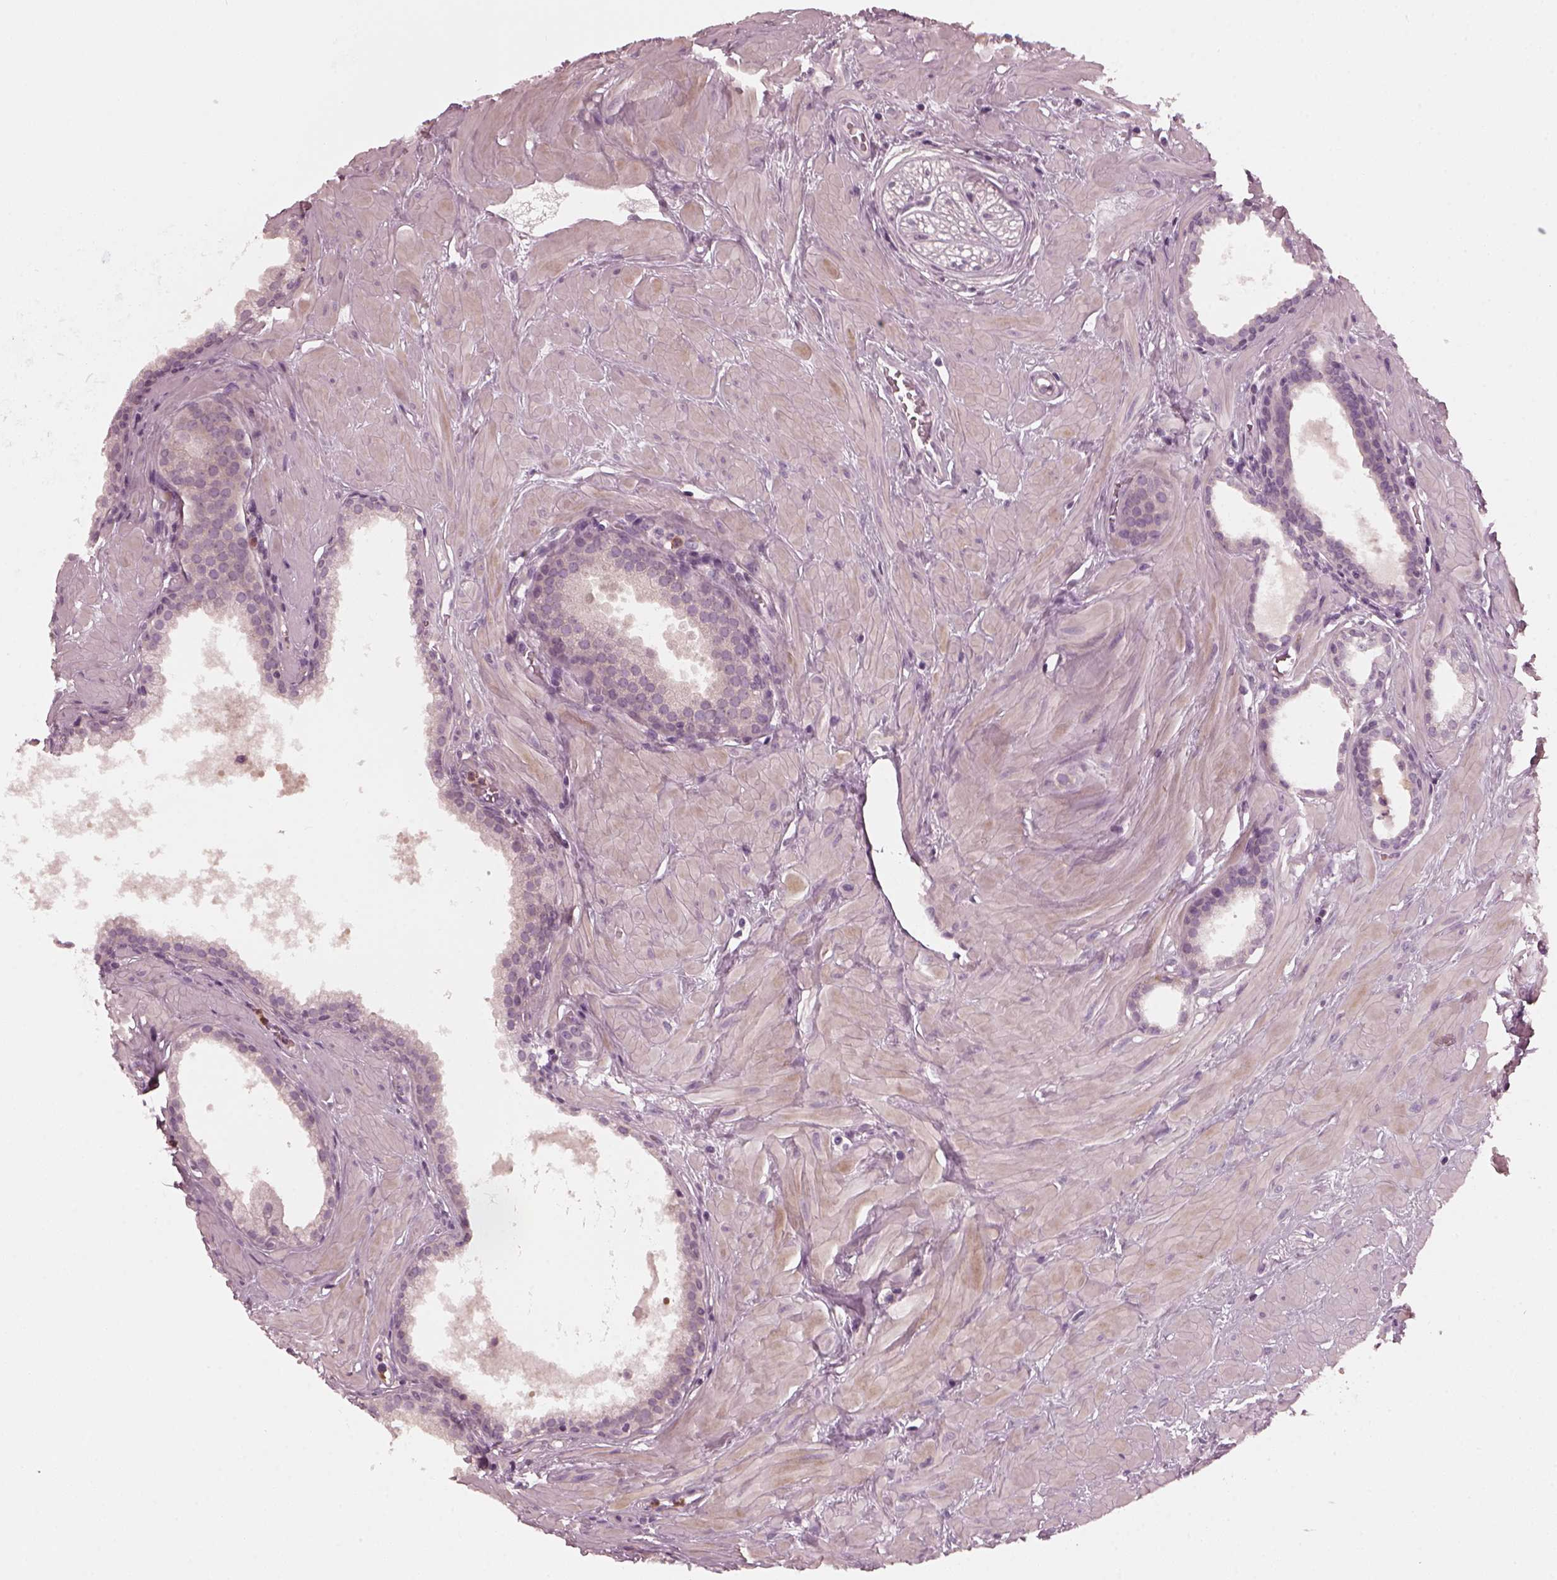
{"staining": {"intensity": "negative", "quantity": "none", "location": "none"}, "tissue": "prostate", "cell_type": "Glandular cells", "image_type": "normal", "snomed": [{"axis": "morphology", "description": "Normal tissue, NOS"}, {"axis": "topography", "description": "Prostate"}], "caption": "DAB immunohistochemical staining of normal human prostate reveals no significant staining in glandular cells.", "gene": "CHIT1", "patient": {"sex": "male", "age": 48}}